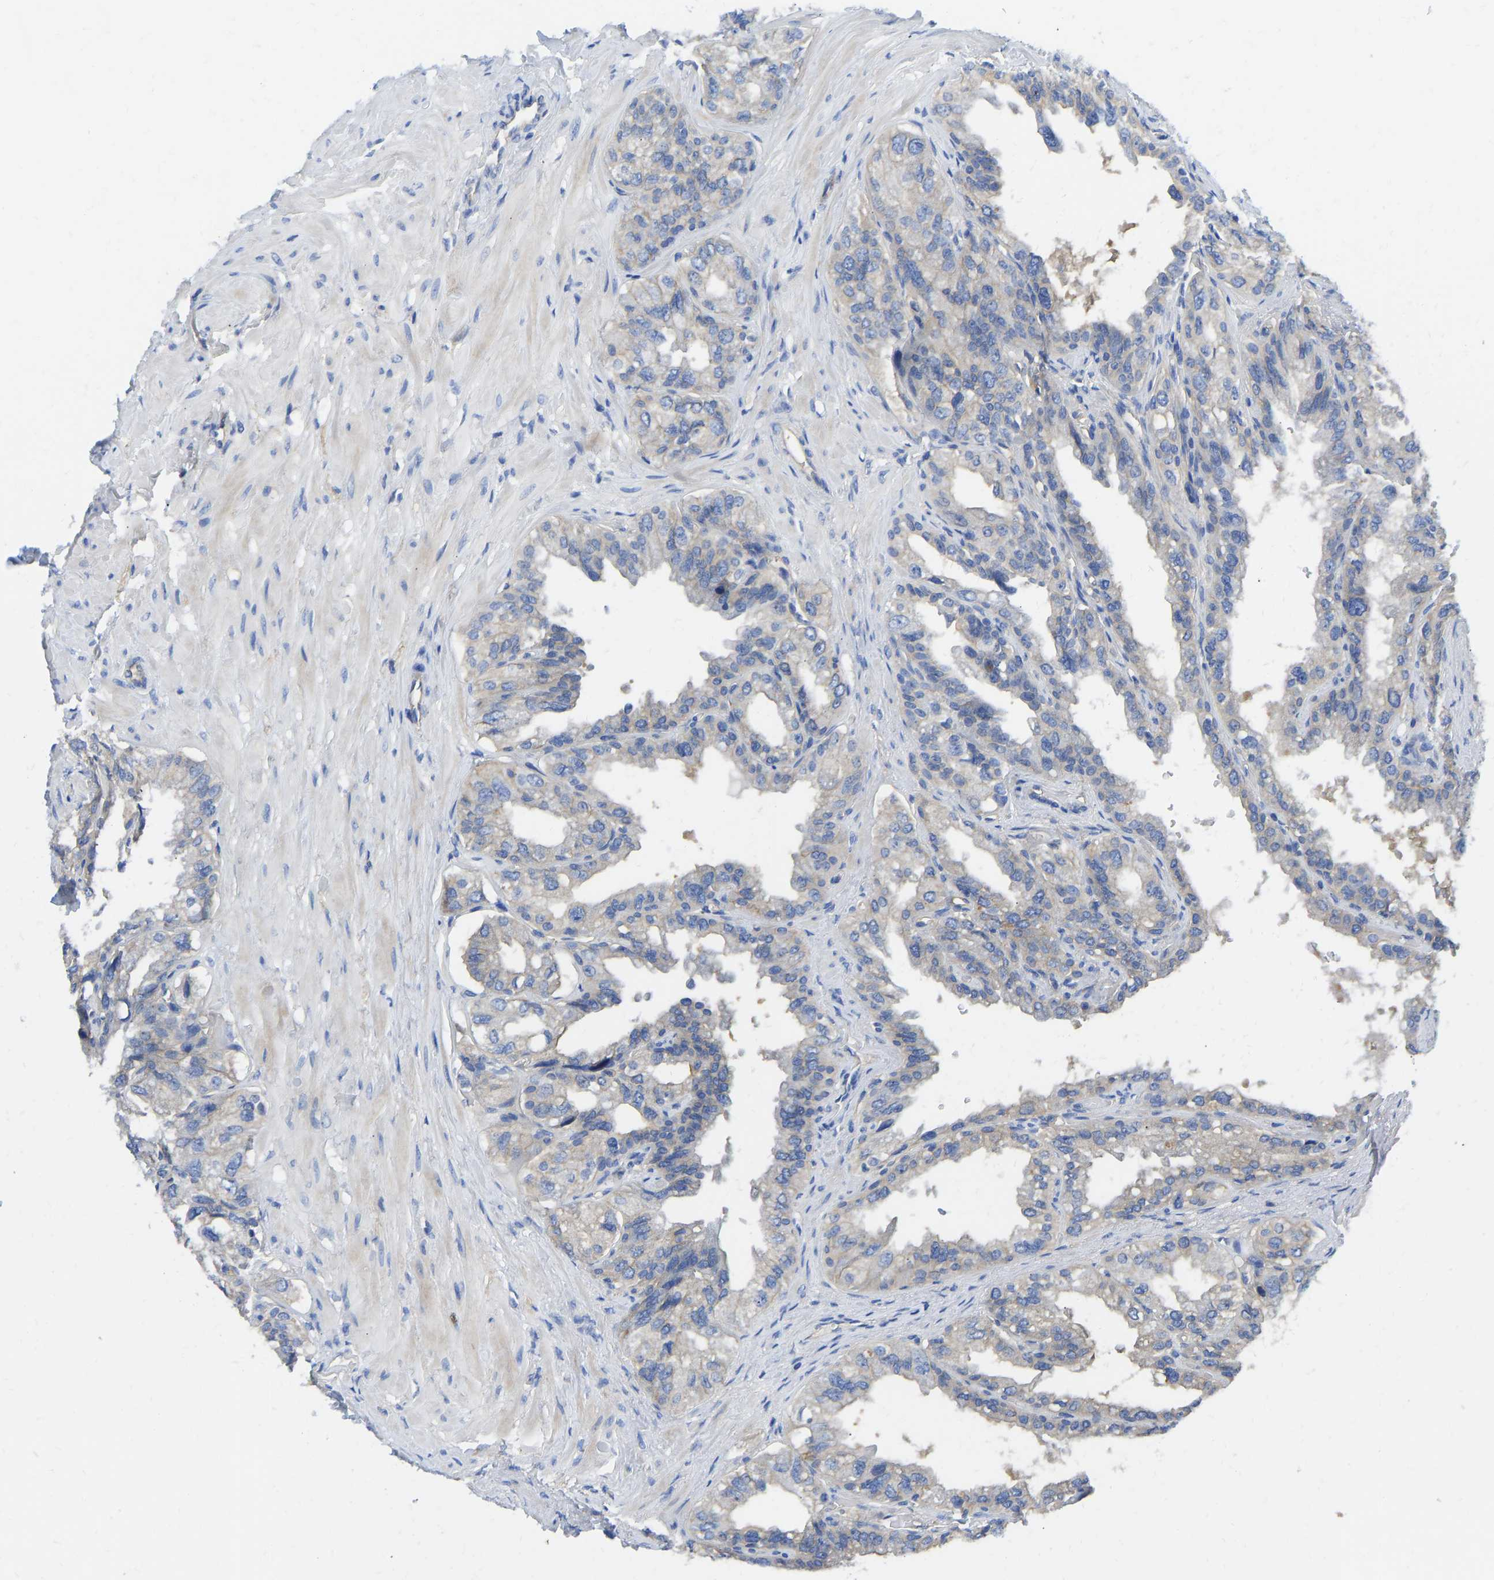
{"staining": {"intensity": "negative", "quantity": "none", "location": "none"}, "tissue": "seminal vesicle", "cell_type": "Glandular cells", "image_type": "normal", "snomed": [{"axis": "morphology", "description": "Normal tissue, NOS"}, {"axis": "topography", "description": "Seminal veicle"}], "caption": "The histopathology image displays no staining of glandular cells in unremarkable seminal vesicle.", "gene": "CHAD", "patient": {"sex": "male", "age": 68}}